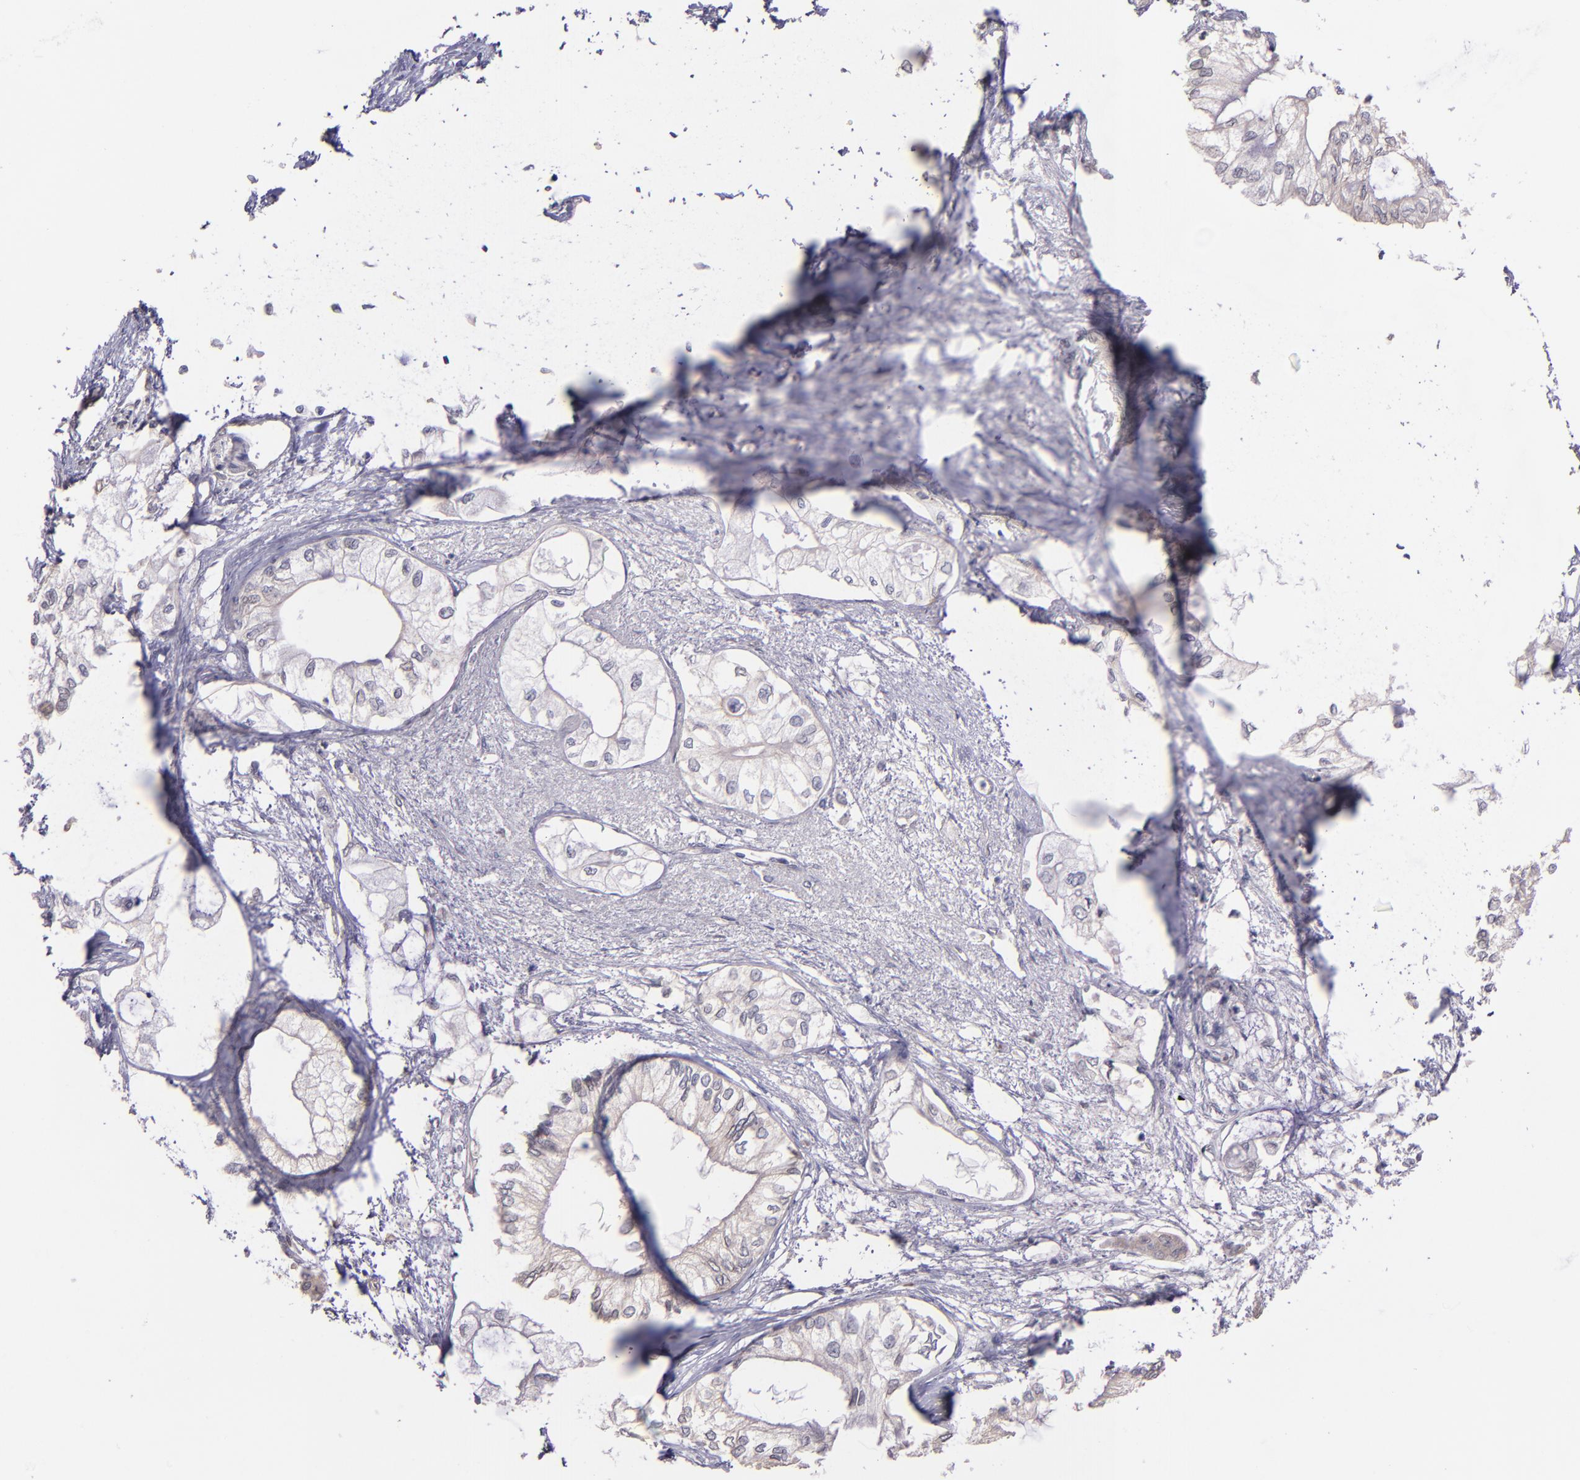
{"staining": {"intensity": "negative", "quantity": "none", "location": "none"}, "tissue": "pancreatic cancer", "cell_type": "Tumor cells", "image_type": "cancer", "snomed": [{"axis": "morphology", "description": "Adenocarcinoma, NOS"}, {"axis": "topography", "description": "Pancreas"}], "caption": "This micrograph is of adenocarcinoma (pancreatic) stained with immunohistochemistry (IHC) to label a protein in brown with the nuclei are counter-stained blue. There is no positivity in tumor cells.", "gene": "NUP62CL", "patient": {"sex": "male", "age": 79}}